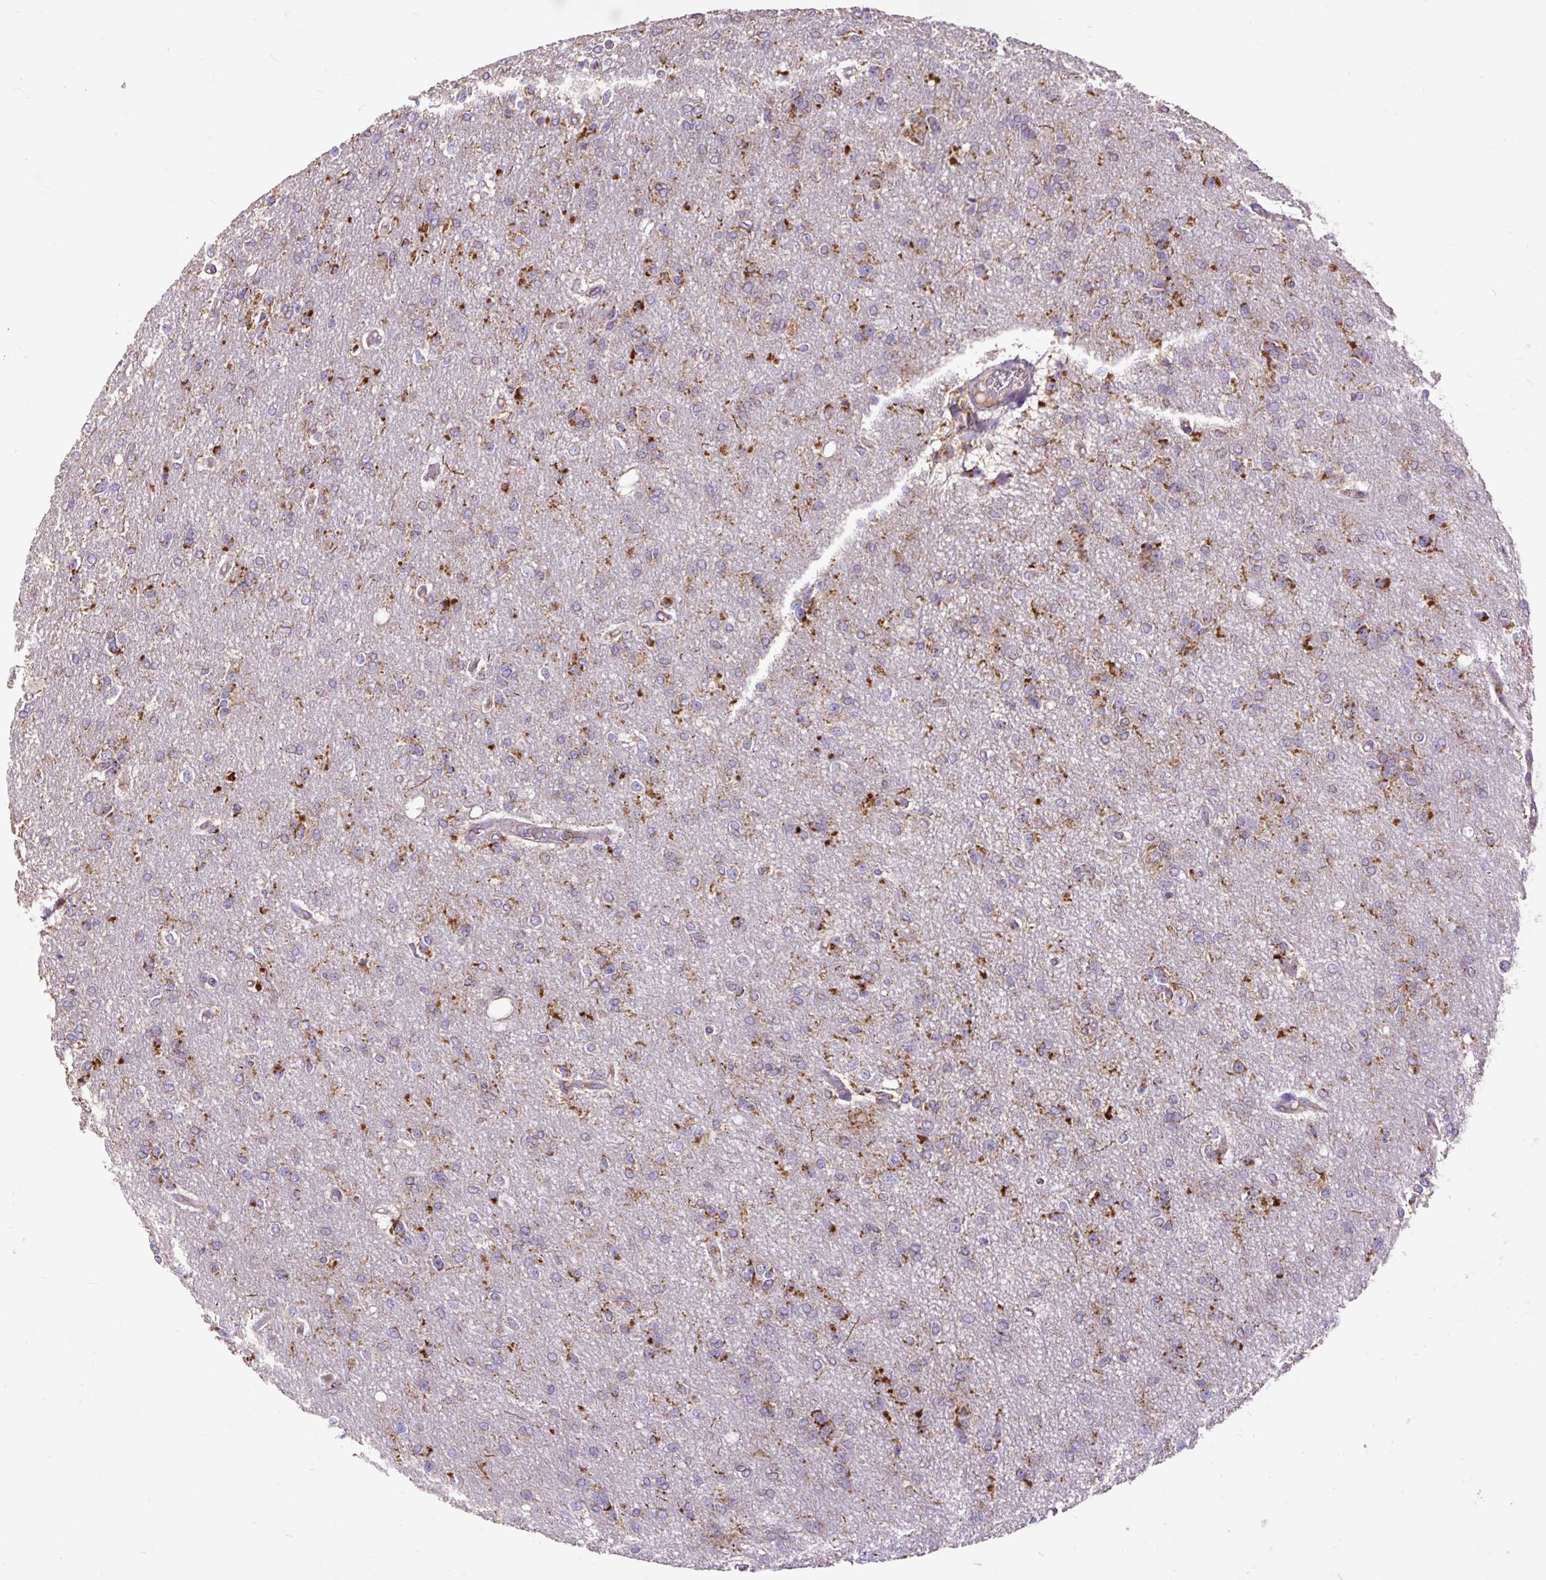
{"staining": {"intensity": "moderate", "quantity": "<25%", "location": "cytoplasmic/membranous"}, "tissue": "glioma", "cell_type": "Tumor cells", "image_type": "cancer", "snomed": [{"axis": "morphology", "description": "Glioma, malignant, Low grade"}, {"axis": "topography", "description": "Brain"}], "caption": "A high-resolution image shows immunohistochemistry (IHC) staining of malignant glioma (low-grade), which exhibits moderate cytoplasmic/membranous staining in about <25% of tumor cells. The staining was performed using DAB to visualize the protein expression in brown, while the nuclei were stained in blue with hematoxylin (Magnification: 20x).", "gene": "TOMM40", "patient": {"sex": "male", "age": 26}}